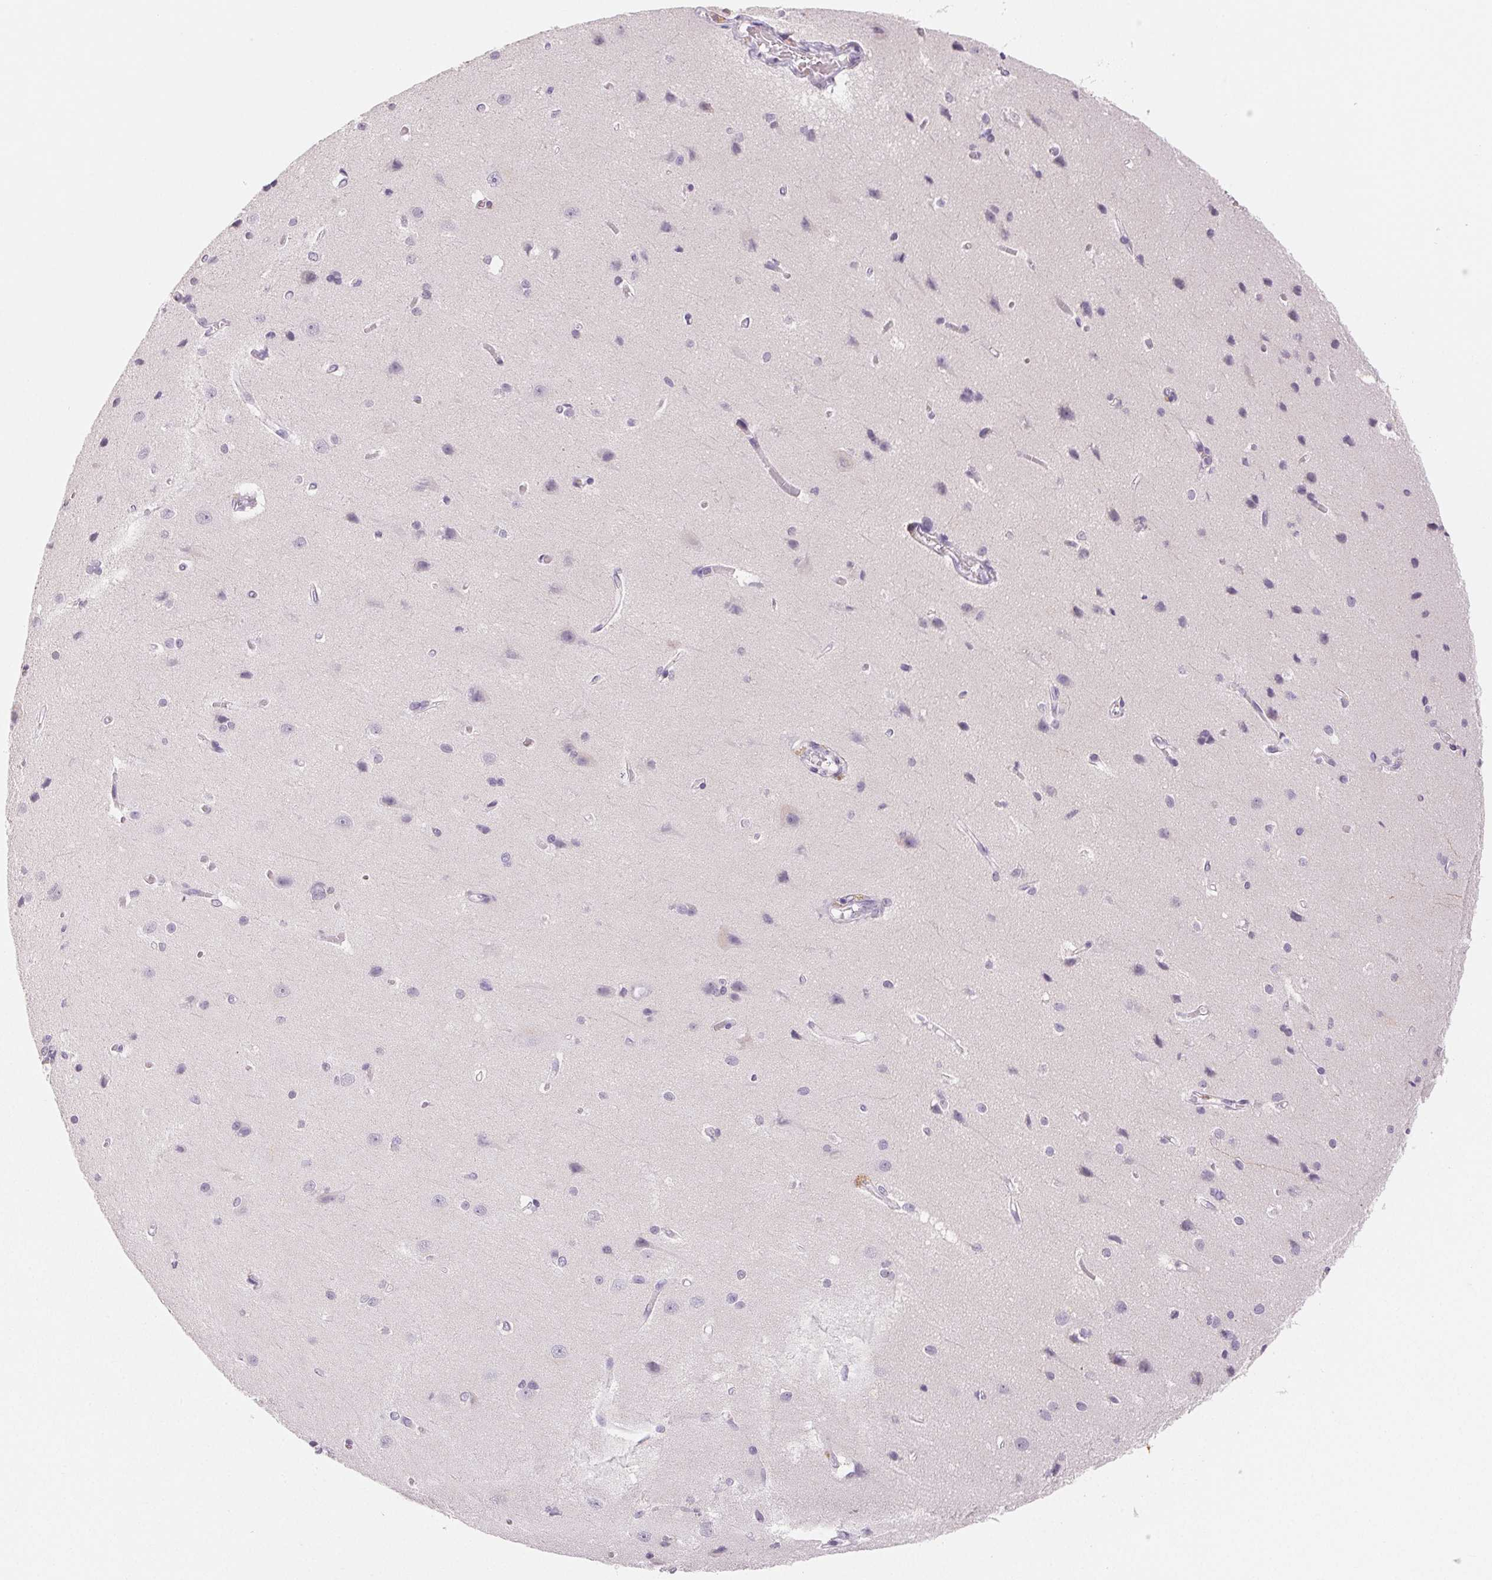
{"staining": {"intensity": "negative", "quantity": "none", "location": "none"}, "tissue": "cerebral cortex", "cell_type": "Endothelial cells", "image_type": "normal", "snomed": [{"axis": "morphology", "description": "Normal tissue, NOS"}, {"axis": "topography", "description": "Cerebral cortex"}], "caption": "Immunohistochemistry photomicrograph of normal cerebral cortex: human cerebral cortex stained with DAB reveals no significant protein positivity in endothelial cells.", "gene": "SFTPD", "patient": {"sex": "male", "age": 37}}